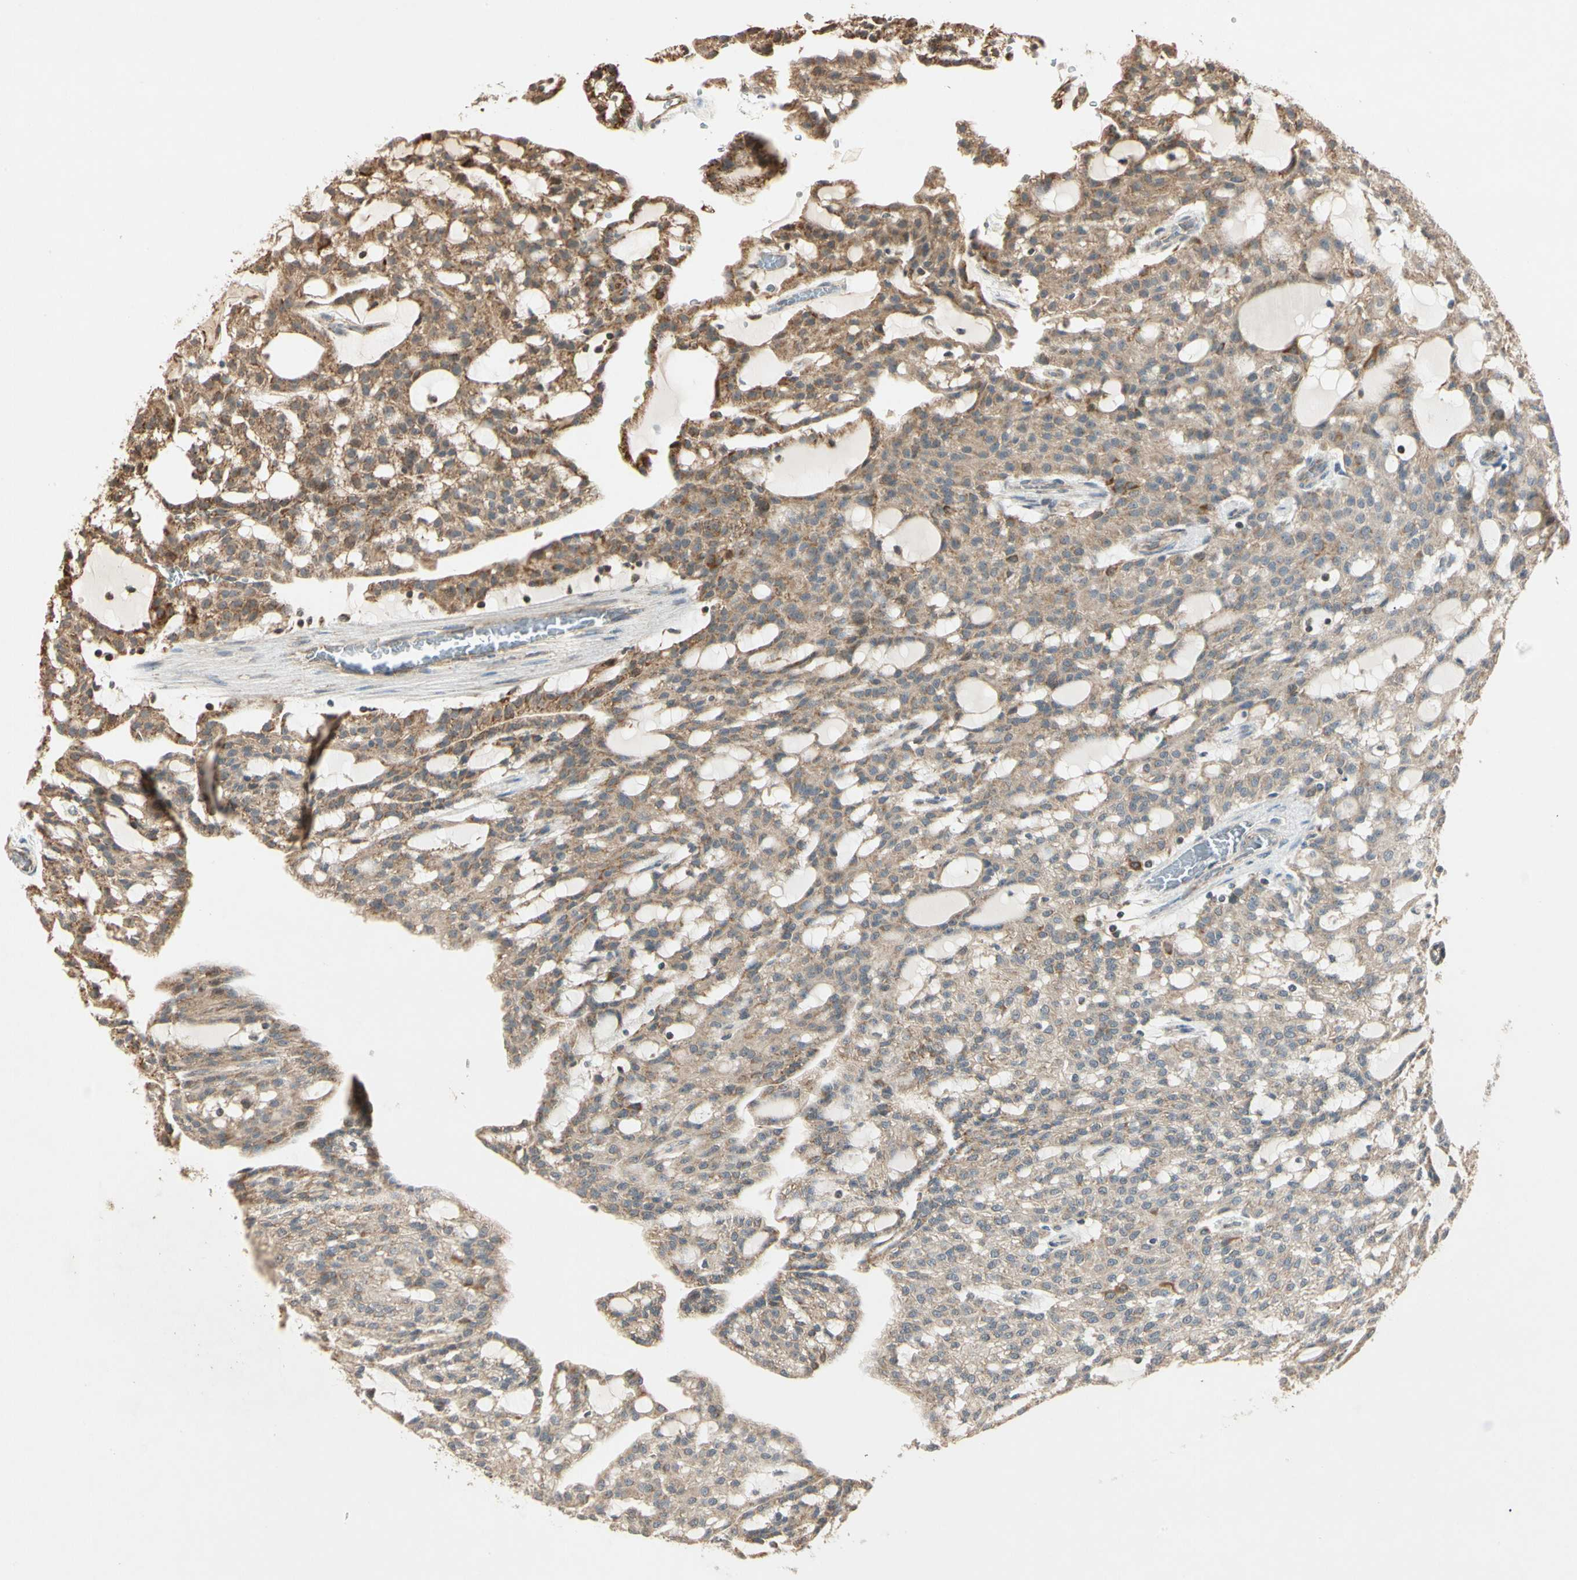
{"staining": {"intensity": "weak", "quantity": ">75%", "location": "cytoplasmic/membranous"}, "tissue": "renal cancer", "cell_type": "Tumor cells", "image_type": "cancer", "snomed": [{"axis": "morphology", "description": "Adenocarcinoma, NOS"}, {"axis": "topography", "description": "Kidney"}], "caption": "Weak cytoplasmic/membranous protein positivity is identified in about >75% of tumor cells in renal cancer. (brown staining indicates protein expression, while blue staining denotes nuclei).", "gene": "PRDX5", "patient": {"sex": "male", "age": 63}}